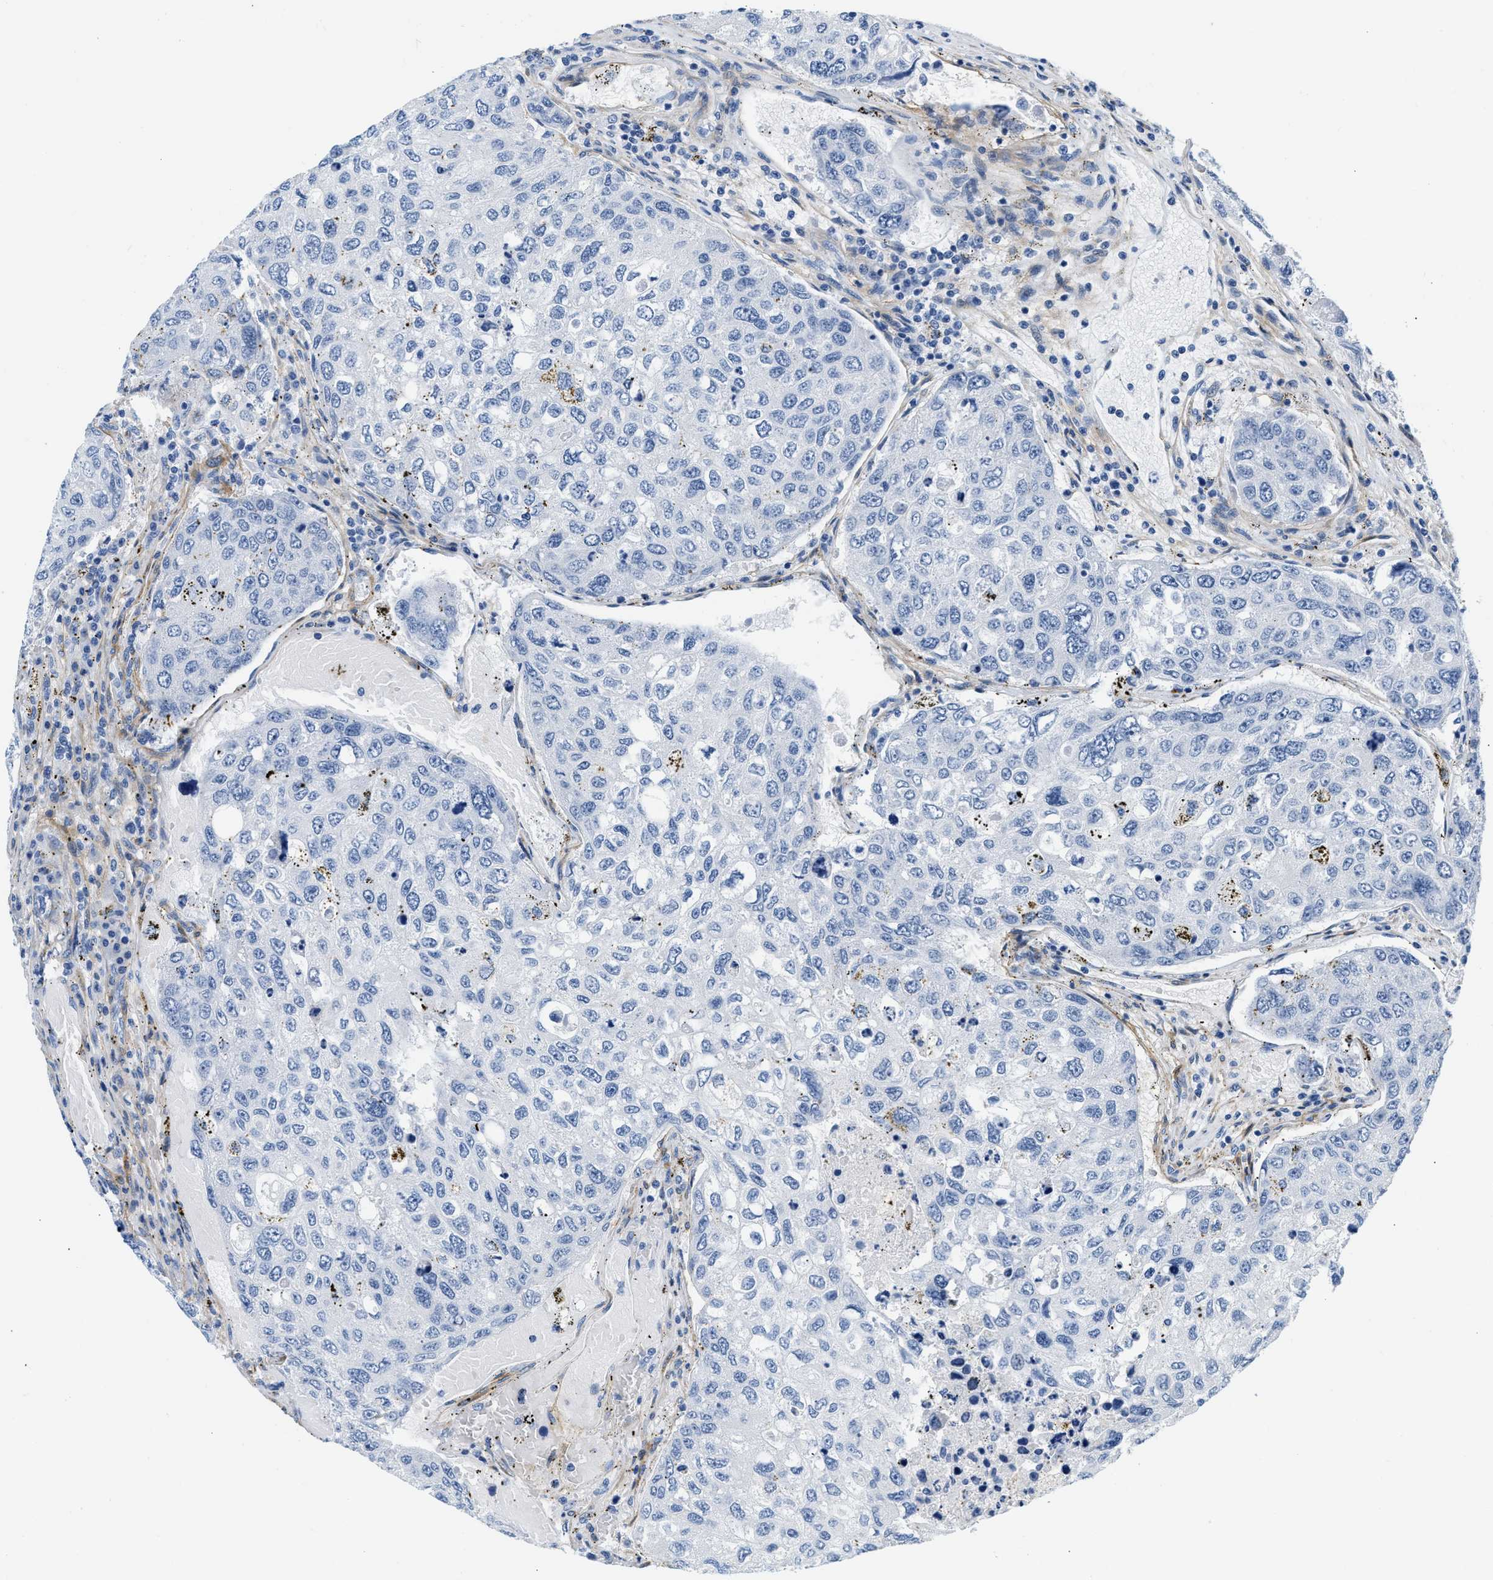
{"staining": {"intensity": "negative", "quantity": "none", "location": "none"}, "tissue": "urothelial cancer", "cell_type": "Tumor cells", "image_type": "cancer", "snomed": [{"axis": "morphology", "description": "Urothelial carcinoma, High grade"}, {"axis": "topography", "description": "Lymph node"}, {"axis": "topography", "description": "Urinary bladder"}], "caption": "DAB (3,3'-diaminobenzidine) immunohistochemical staining of high-grade urothelial carcinoma shows no significant expression in tumor cells.", "gene": "PDGFRB", "patient": {"sex": "male", "age": 51}}